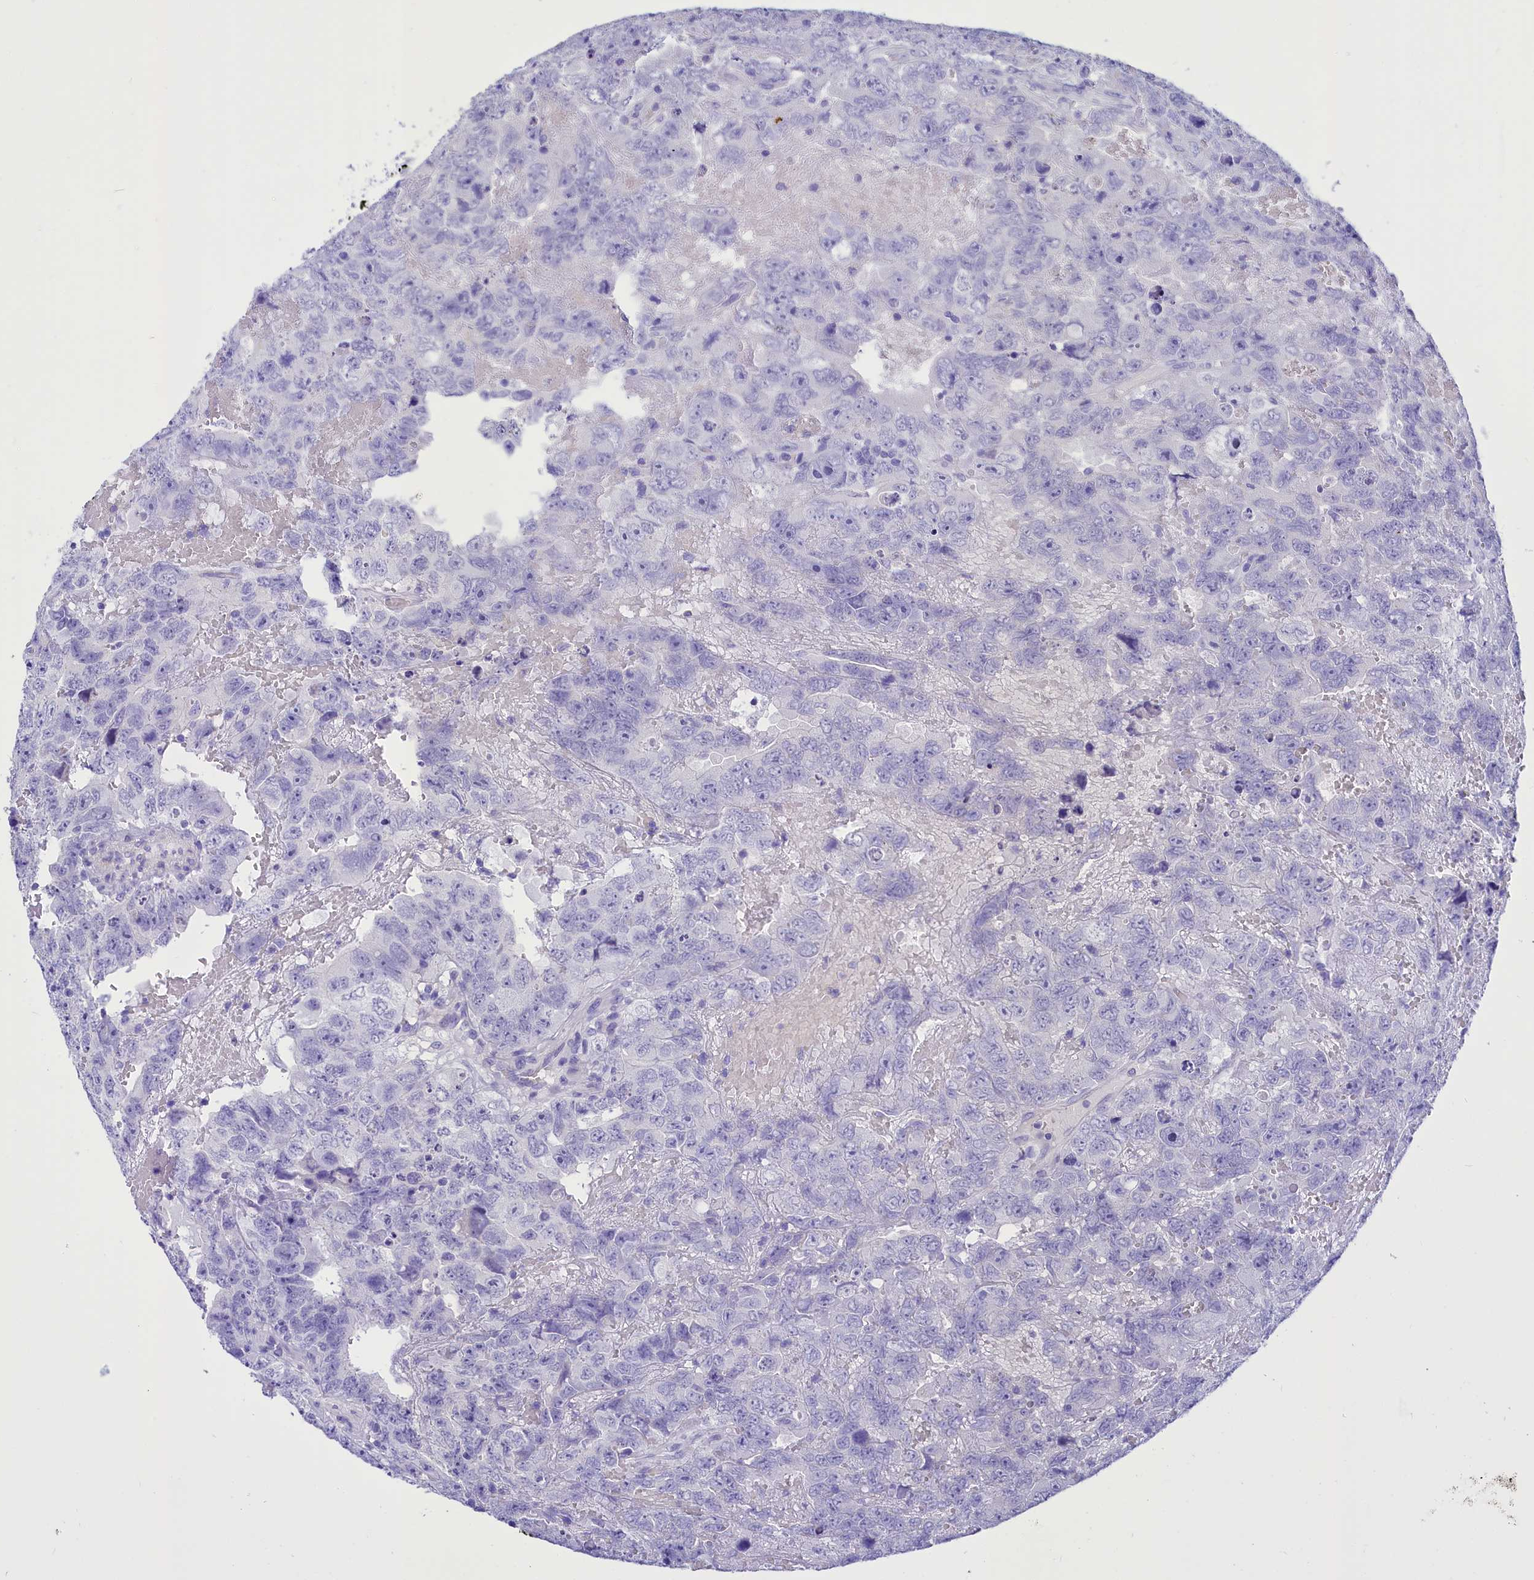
{"staining": {"intensity": "negative", "quantity": "none", "location": "none"}, "tissue": "testis cancer", "cell_type": "Tumor cells", "image_type": "cancer", "snomed": [{"axis": "morphology", "description": "Carcinoma, Embryonal, NOS"}, {"axis": "topography", "description": "Testis"}], "caption": "Tumor cells show no significant protein expression in testis embryonal carcinoma.", "gene": "TTC36", "patient": {"sex": "male", "age": 45}}